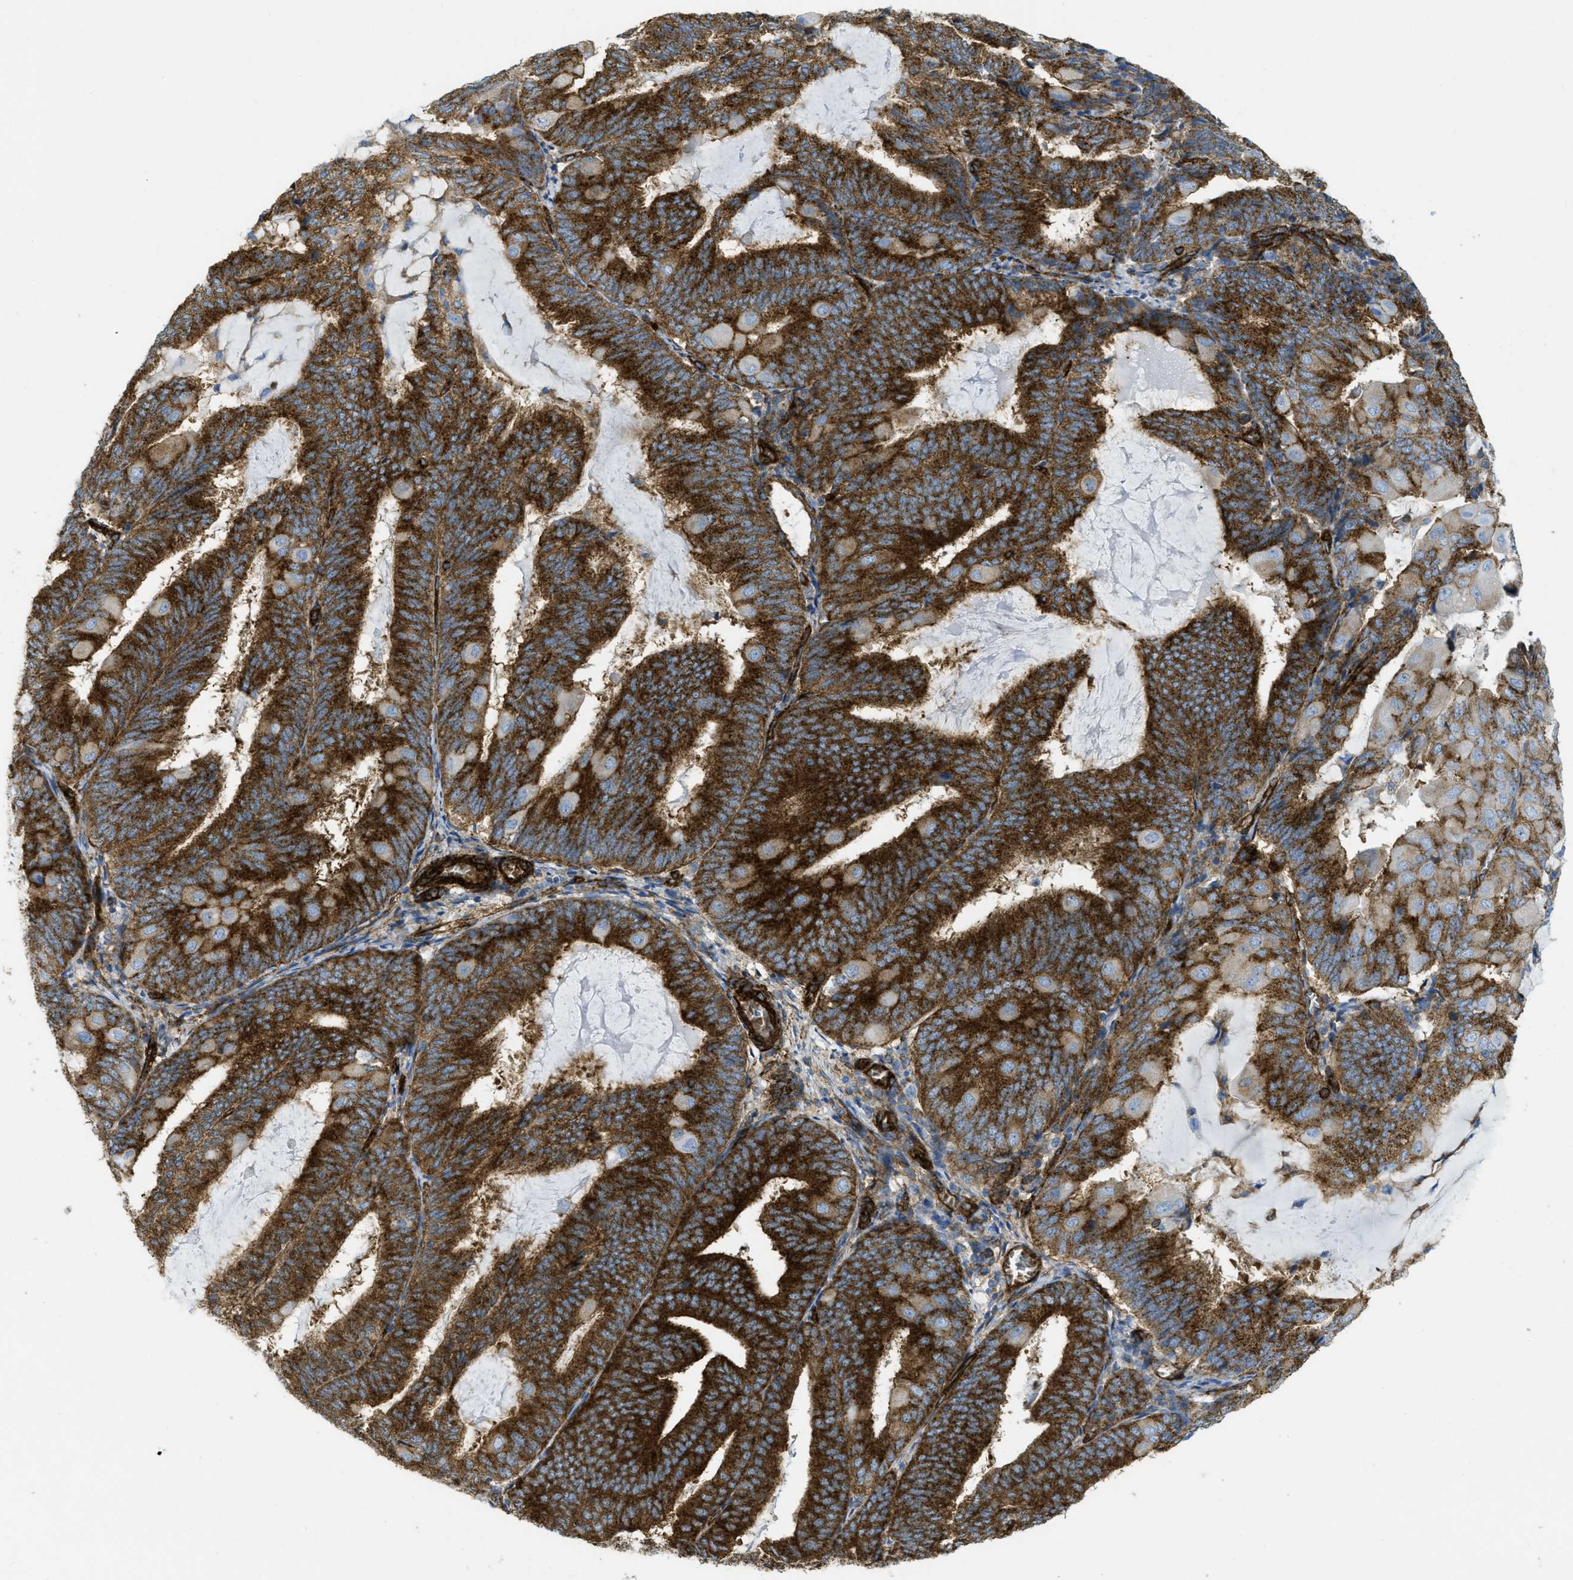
{"staining": {"intensity": "strong", "quantity": ">75%", "location": "cytoplasmic/membranous"}, "tissue": "endometrial cancer", "cell_type": "Tumor cells", "image_type": "cancer", "snomed": [{"axis": "morphology", "description": "Adenocarcinoma, NOS"}, {"axis": "topography", "description": "Endometrium"}], "caption": "DAB (3,3'-diaminobenzidine) immunohistochemical staining of endometrial cancer (adenocarcinoma) displays strong cytoplasmic/membranous protein positivity in approximately >75% of tumor cells.", "gene": "HIP1", "patient": {"sex": "female", "age": 81}}